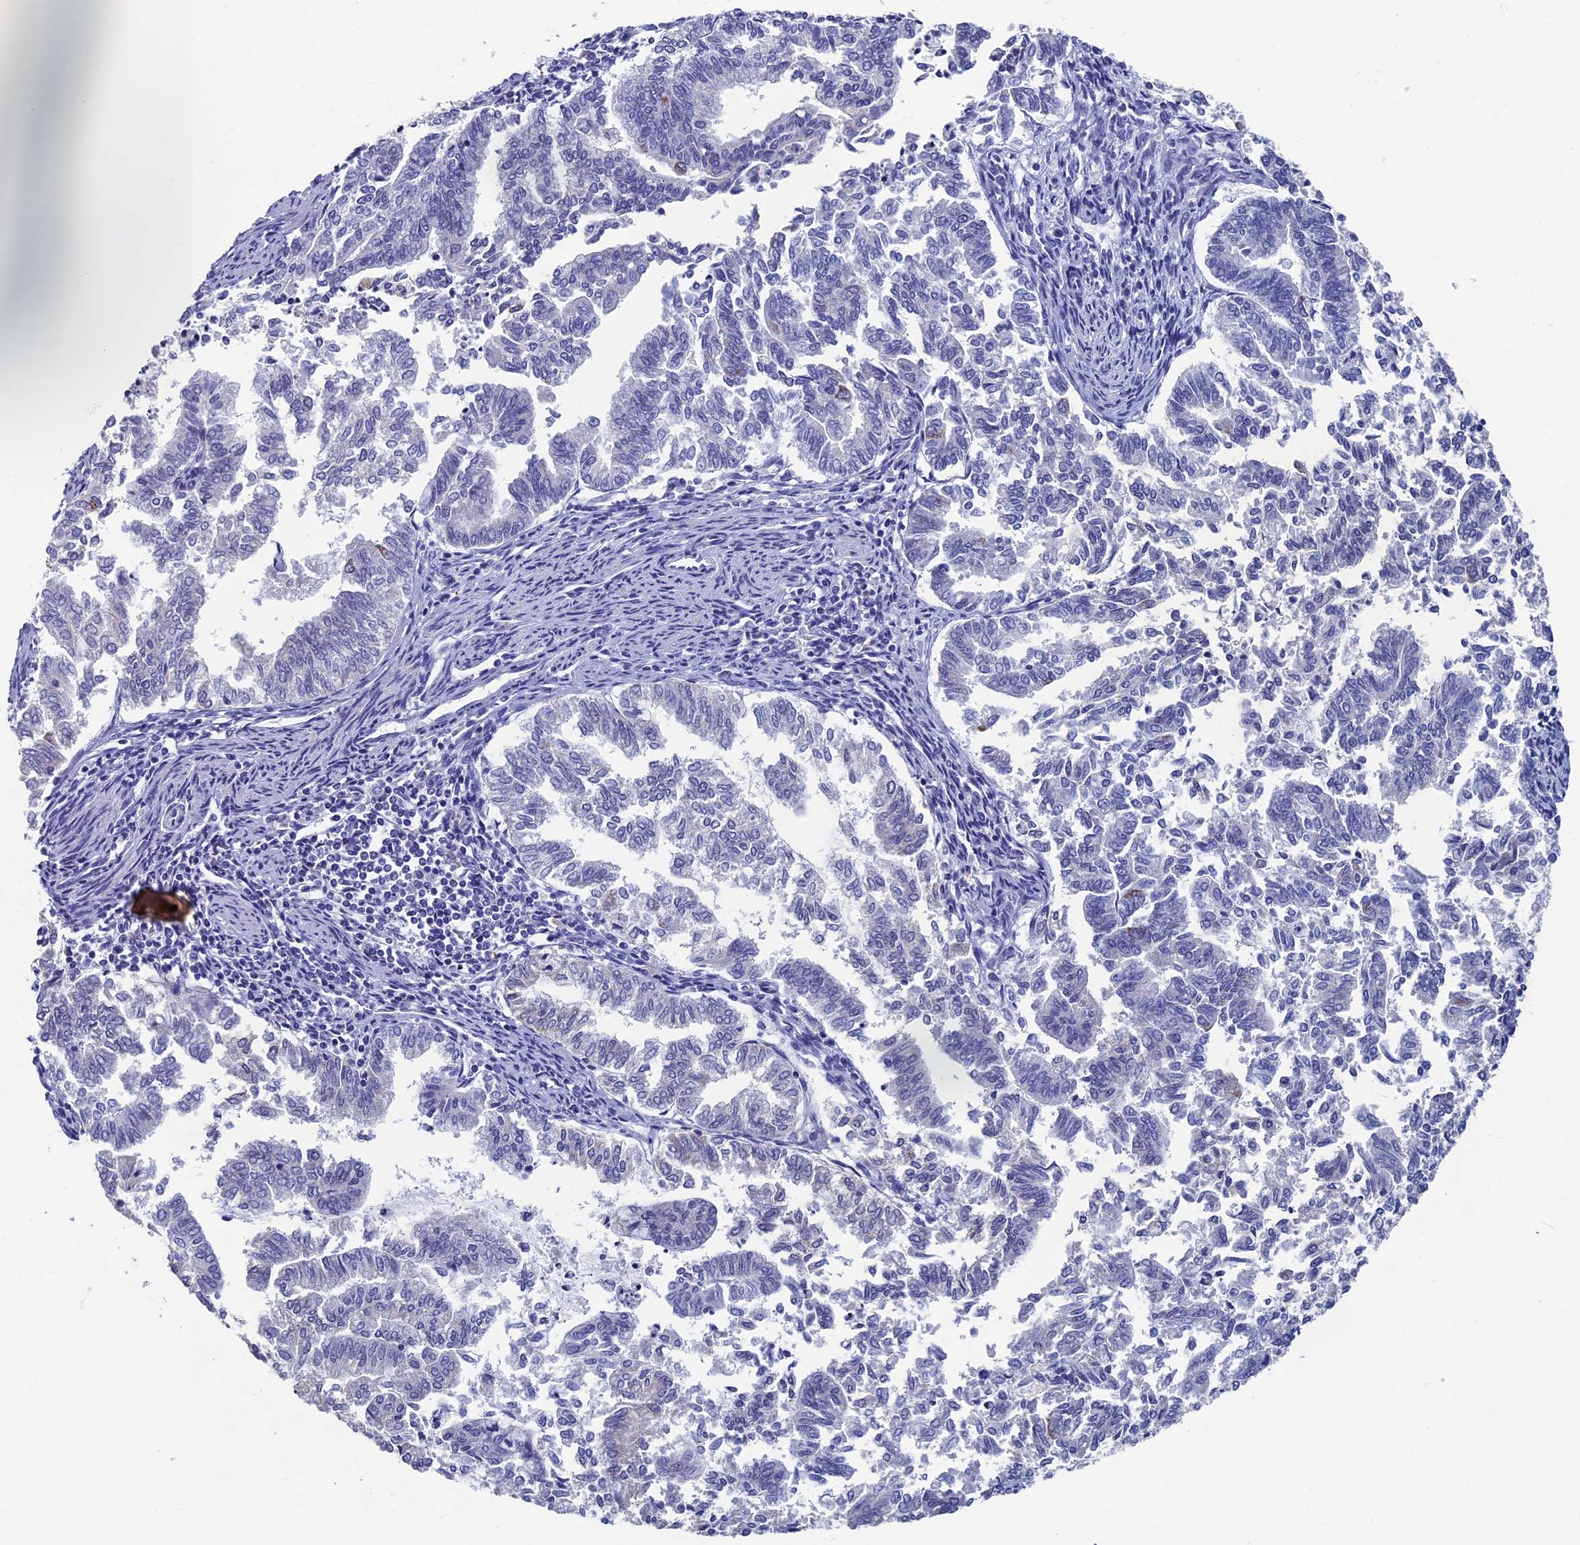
{"staining": {"intensity": "negative", "quantity": "none", "location": "none"}, "tissue": "endometrial cancer", "cell_type": "Tumor cells", "image_type": "cancer", "snomed": [{"axis": "morphology", "description": "Adenocarcinoma, NOS"}, {"axis": "topography", "description": "Endometrium"}], "caption": "Histopathology image shows no protein positivity in tumor cells of endometrial cancer tissue. The staining was performed using DAB (3,3'-diaminobenzidine) to visualize the protein expression in brown, while the nuclei were stained in blue with hematoxylin (Magnification: 20x).", "gene": "OAT", "patient": {"sex": "female", "age": 79}}